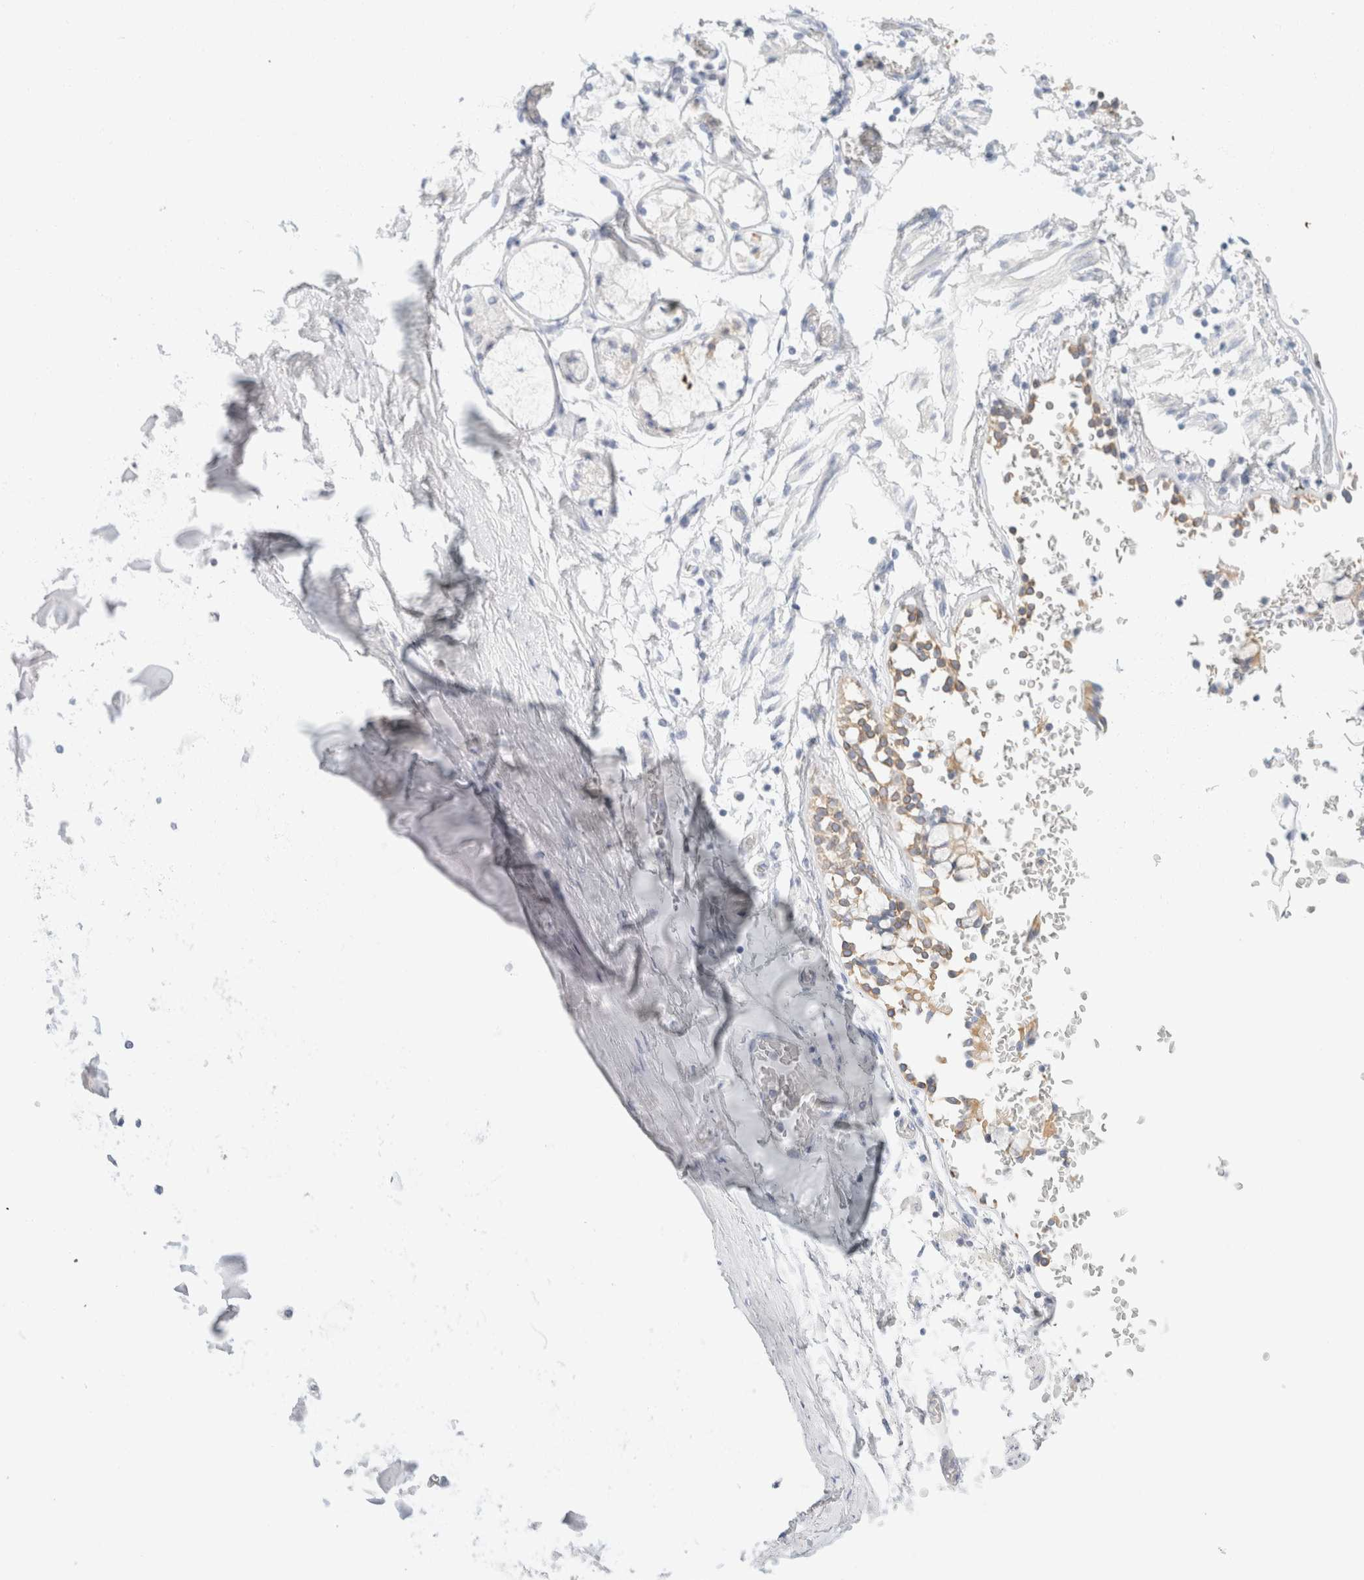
{"staining": {"intensity": "negative", "quantity": "none", "location": "none"}, "tissue": "adipose tissue", "cell_type": "Adipocytes", "image_type": "normal", "snomed": [{"axis": "morphology", "description": "Normal tissue, NOS"}, {"axis": "topography", "description": "Cartilage tissue"}, {"axis": "topography", "description": "Lung"}], "caption": "DAB (3,3'-diaminobenzidine) immunohistochemical staining of benign adipose tissue shows no significant staining in adipocytes. The staining was performed using DAB to visualize the protein expression in brown, while the nuclei were stained in blue with hematoxylin (Magnification: 20x).", "gene": "KRT20", "patient": {"sex": "female", "age": 77}}